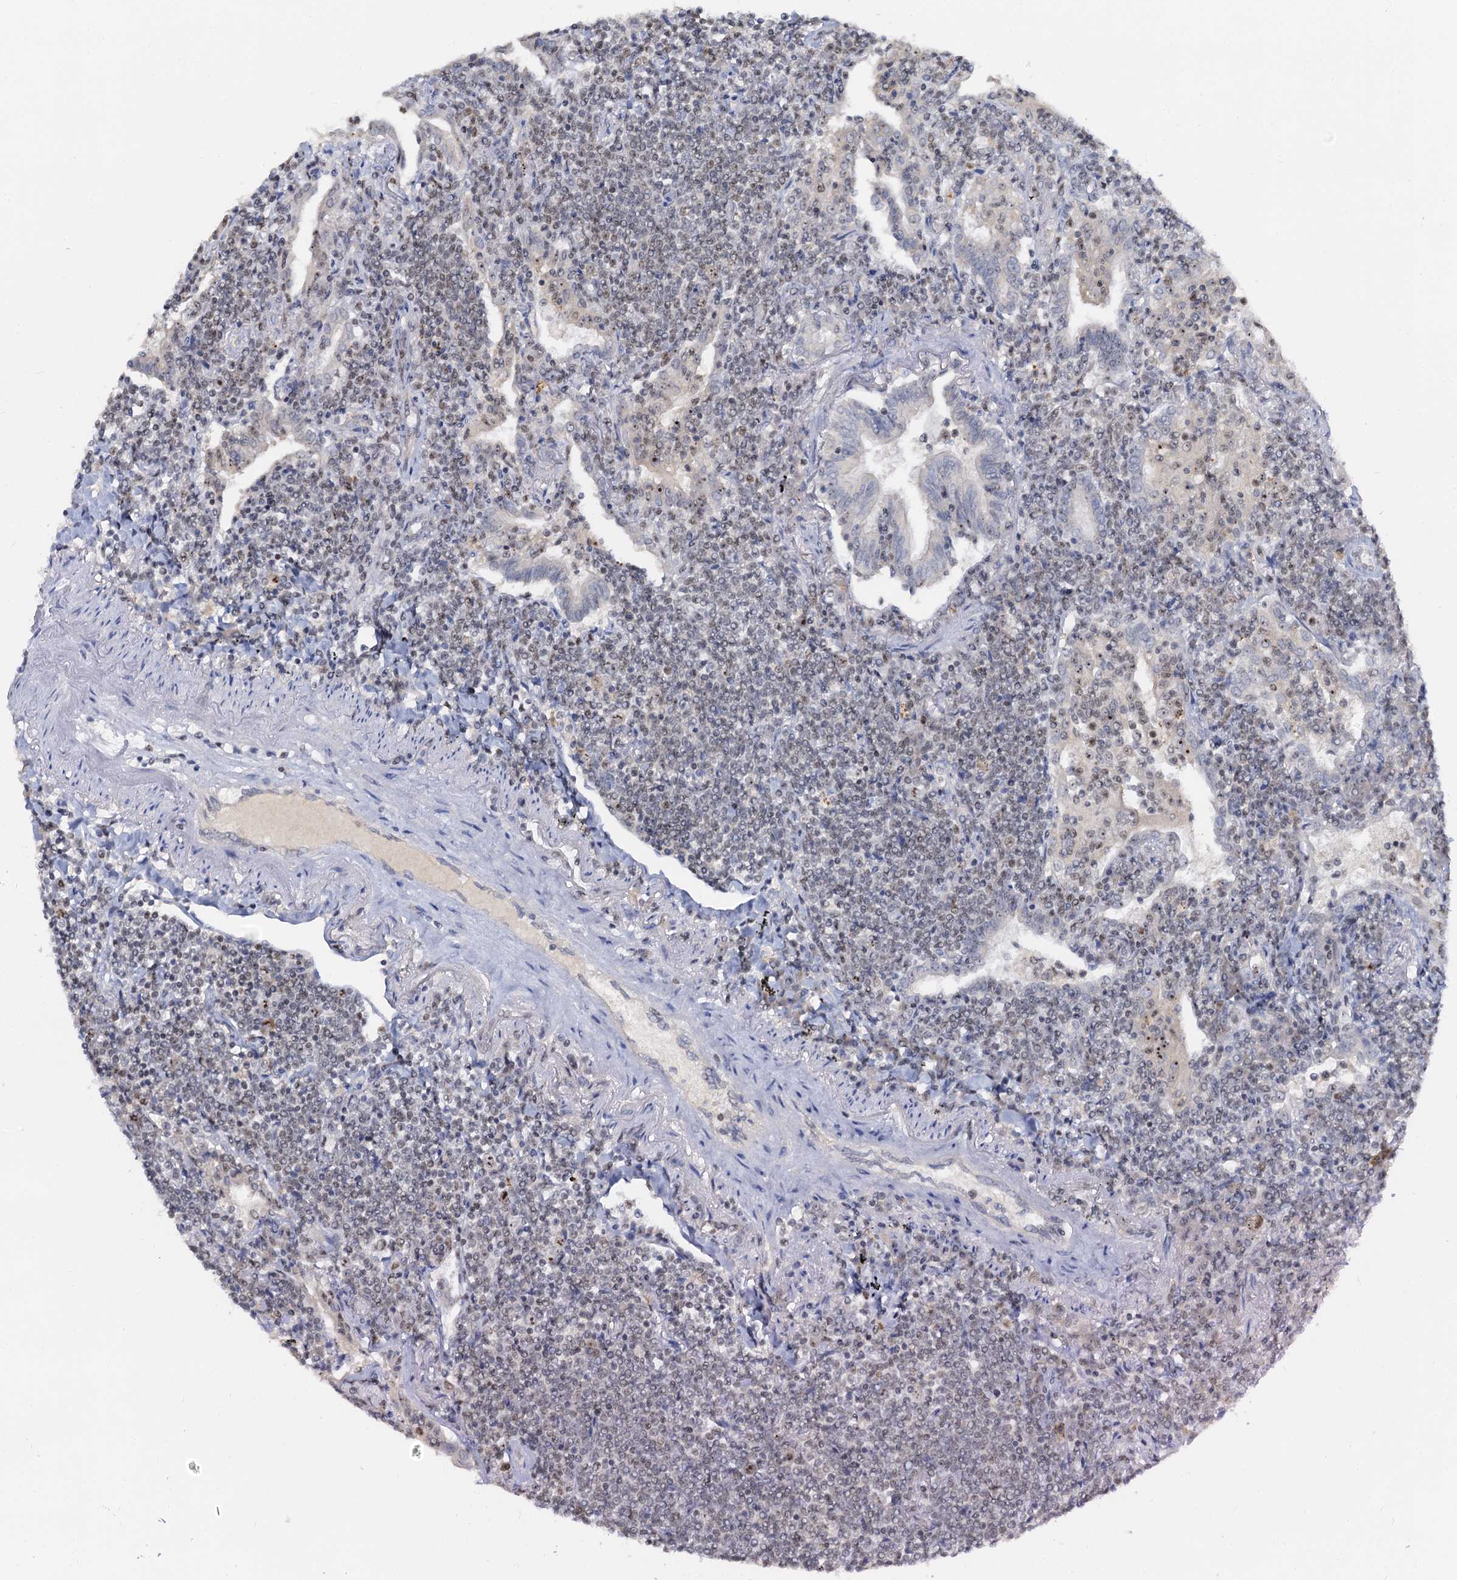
{"staining": {"intensity": "weak", "quantity": ">75%", "location": "nuclear"}, "tissue": "lymphoma", "cell_type": "Tumor cells", "image_type": "cancer", "snomed": [{"axis": "morphology", "description": "Malignant lymphoma, non-Hodgkin's type, Low grade"}, {"axis": "topography", "description": "Lung"}], "caption": "A photomicrograph of low-grade malignant lymphoma, non-Hodgkin's type stained for a protein displays weak nuclear brown staining in tumor cells.", "gene": "NOP2", "patient": {"sex": "female", "age": 71}}